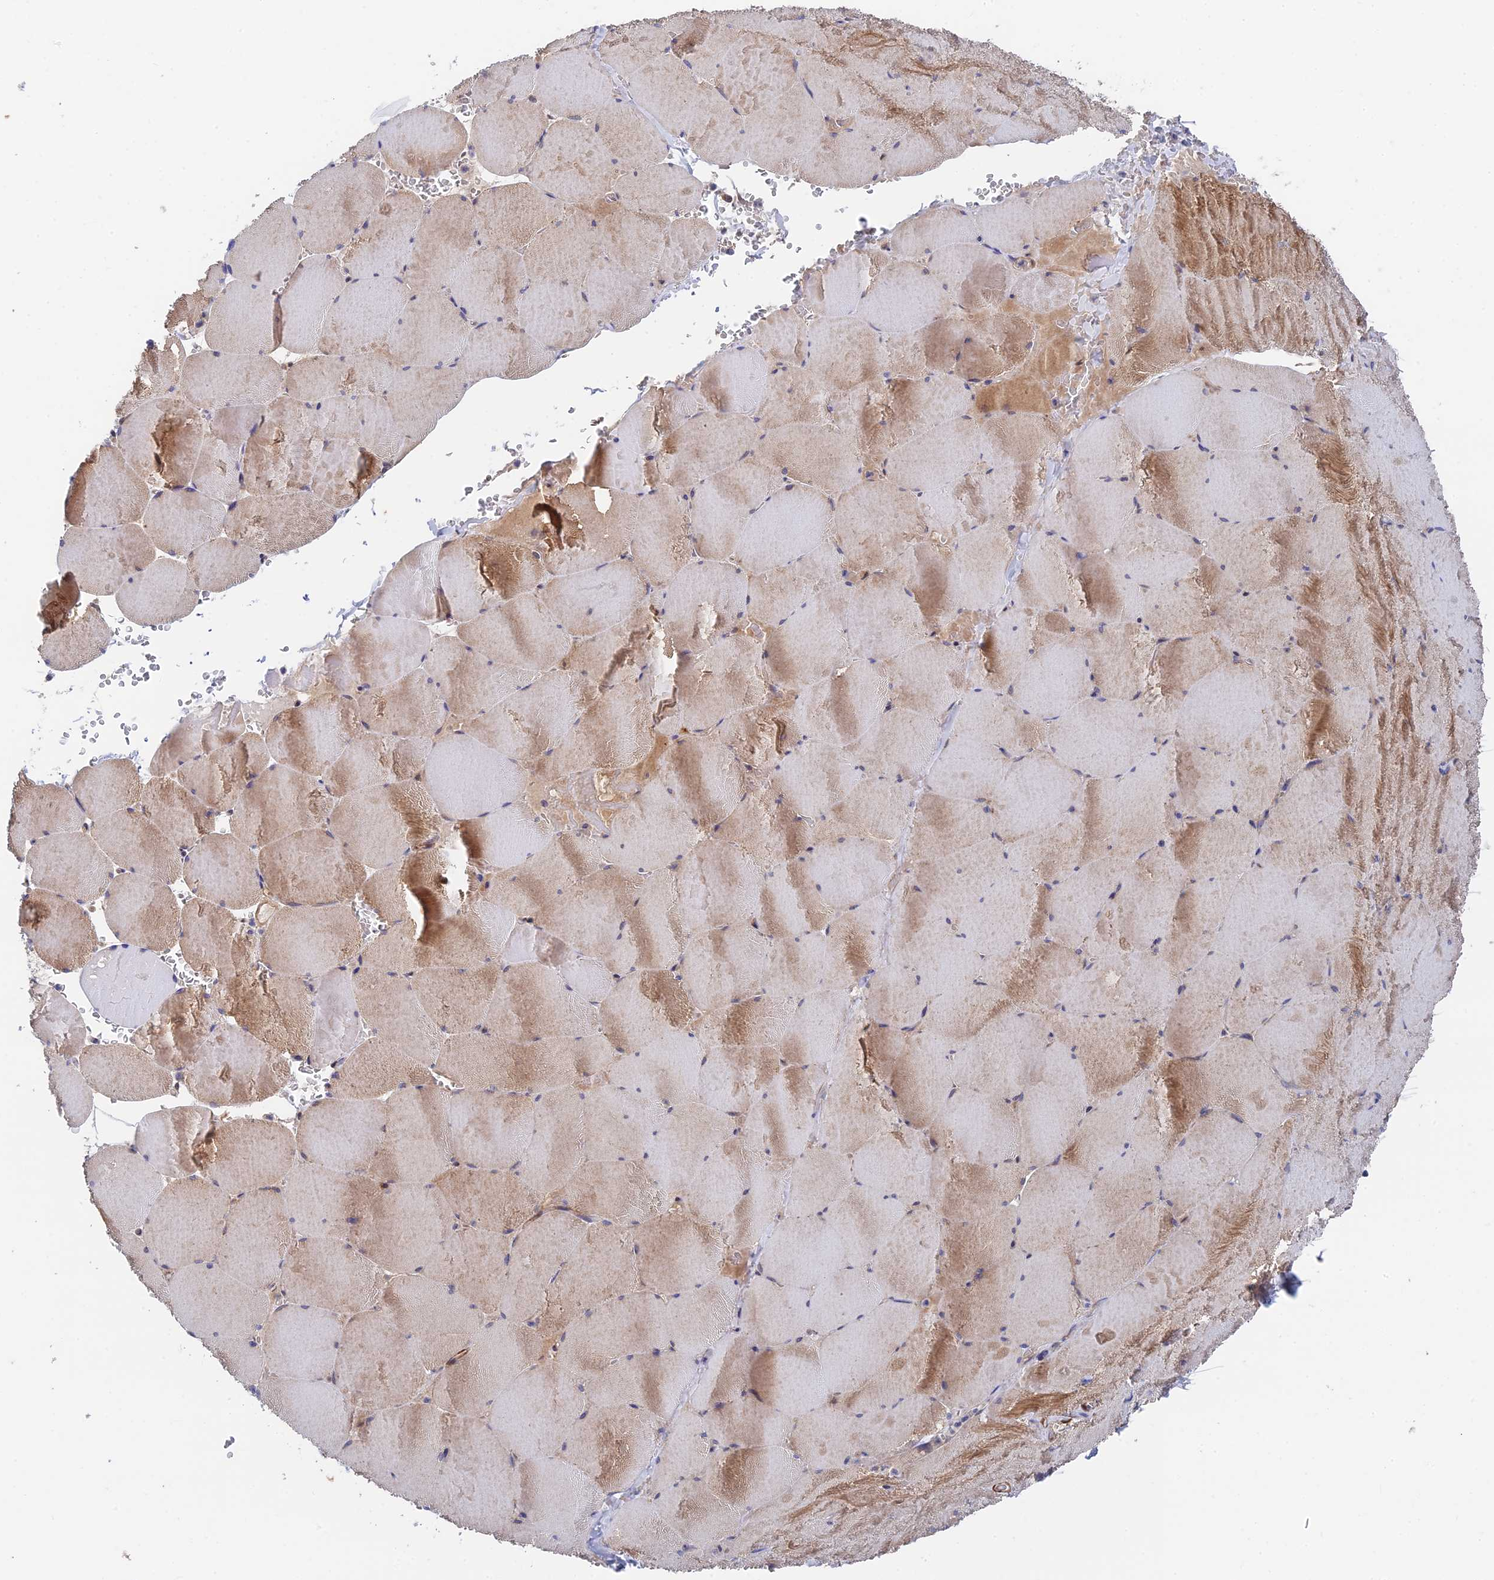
{"staining": {"intensity": "strong", "quantity": "25%-75%", "location": "cytoplasmic/membranous"}, "tissue": "skeletal muscle", "cell_type": "Myocytes", "image_type": "normal", "snomed": [{"axis": "morphology", "description": "Normal tissue, NOS"}, {"axis": "topography", "description": "Skeletal muscle"}, {"axis": "topography", "description": "Head-Neck"}], "caption": "This is an image of immunohistochemistry (IHC) staining of unremarkable skeletal muscle, which shows strong staining in the cytoplasmic/membranous of myocytes.", "gene": "ZNF320", "patient": {"sex": "male", "age": 66}}